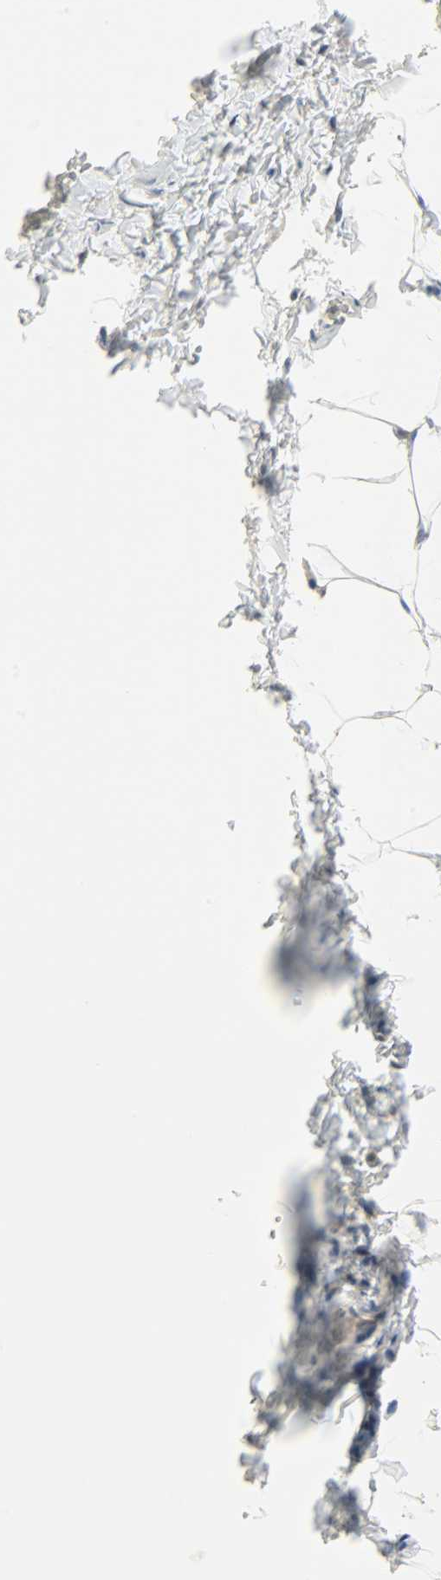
{"staining": {"intensity": "strong", "quantity": "<25%", "location": "nuclear"}, "tissue": "adipose tissue", "cell_type": "Adipocytes", "image_type": "normal", "snomed": [{"axis": "morphology", "description": "Normal tissue, NOS"}, {"axis": "topography", "description": "Vascular tissue"}], "caption": "Immunohistochemistry (IHC) (DAB) staining of benign human adipose tissue demonstrates strong nuclear protein positivity in approximately <25% of adipocytes. The staining was performed using DAB (3,3'-diaminobenzidine) to visualize the protein expression in brown, while the nuclei were stained in blue with hematoxylin (Magnification: 20x).", "gene": "JUNB", "patient": {"sex": "male", "age": 41}}